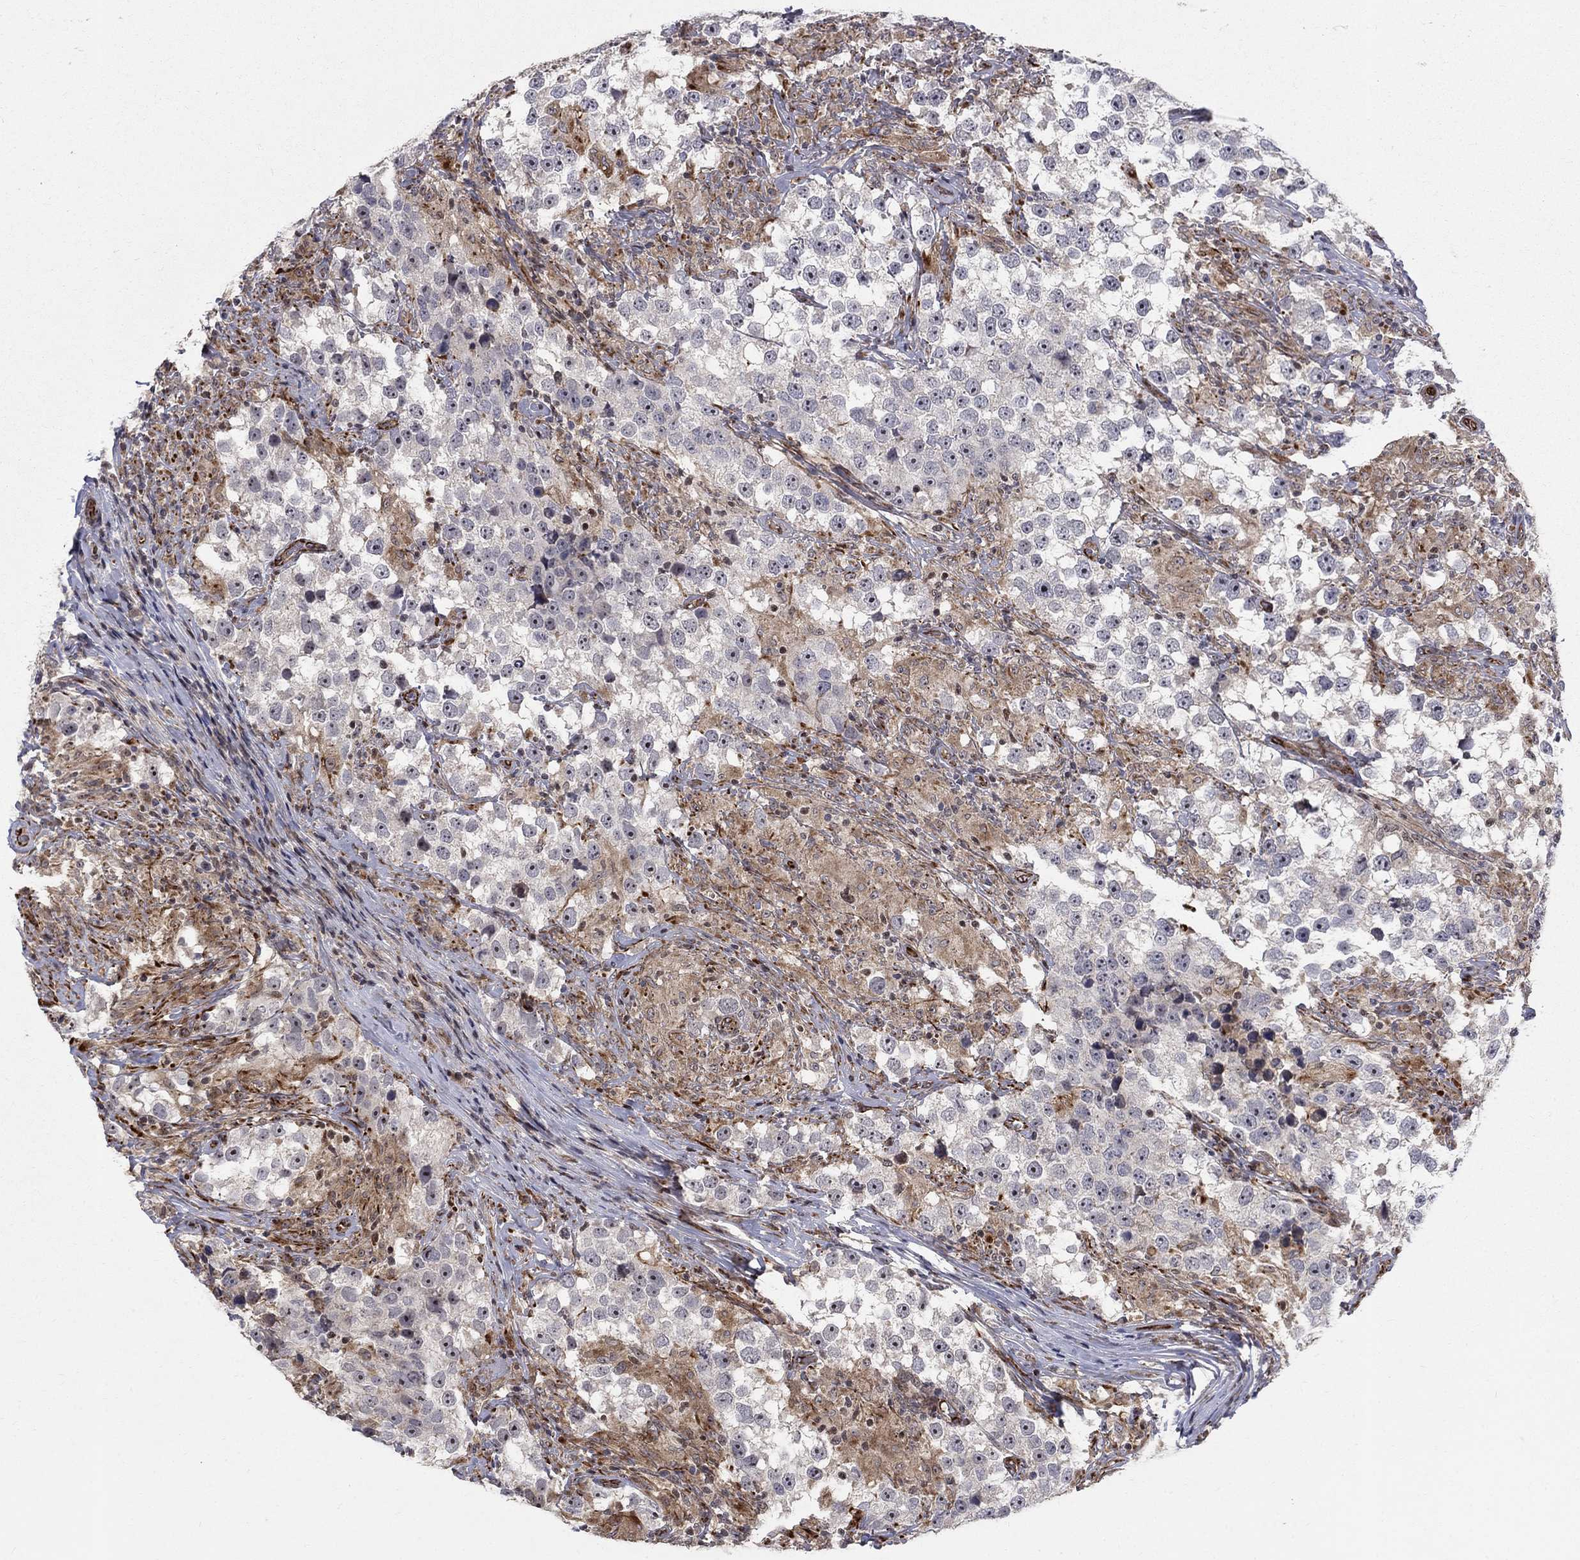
{"staining": {"intensity": "negative", "quantity": "none", "location": "none"}, "tissue": "testis cancer", "cell_type": "Tumor cells", "image_type": "cancer", "snomed": [{"axis": "morphology", "description": "Seminoma, NOS"}, {"axis": "topography", "description": "Testis"}], "caption": "This image is of testis seminoma stained with immunohistochemistry to label a protein in brown with the nuclei are counter-stained blue. There is no positivity in tumor cells.", "gene": "MSRA", "patient": {"sex": "male", "age": 46}}